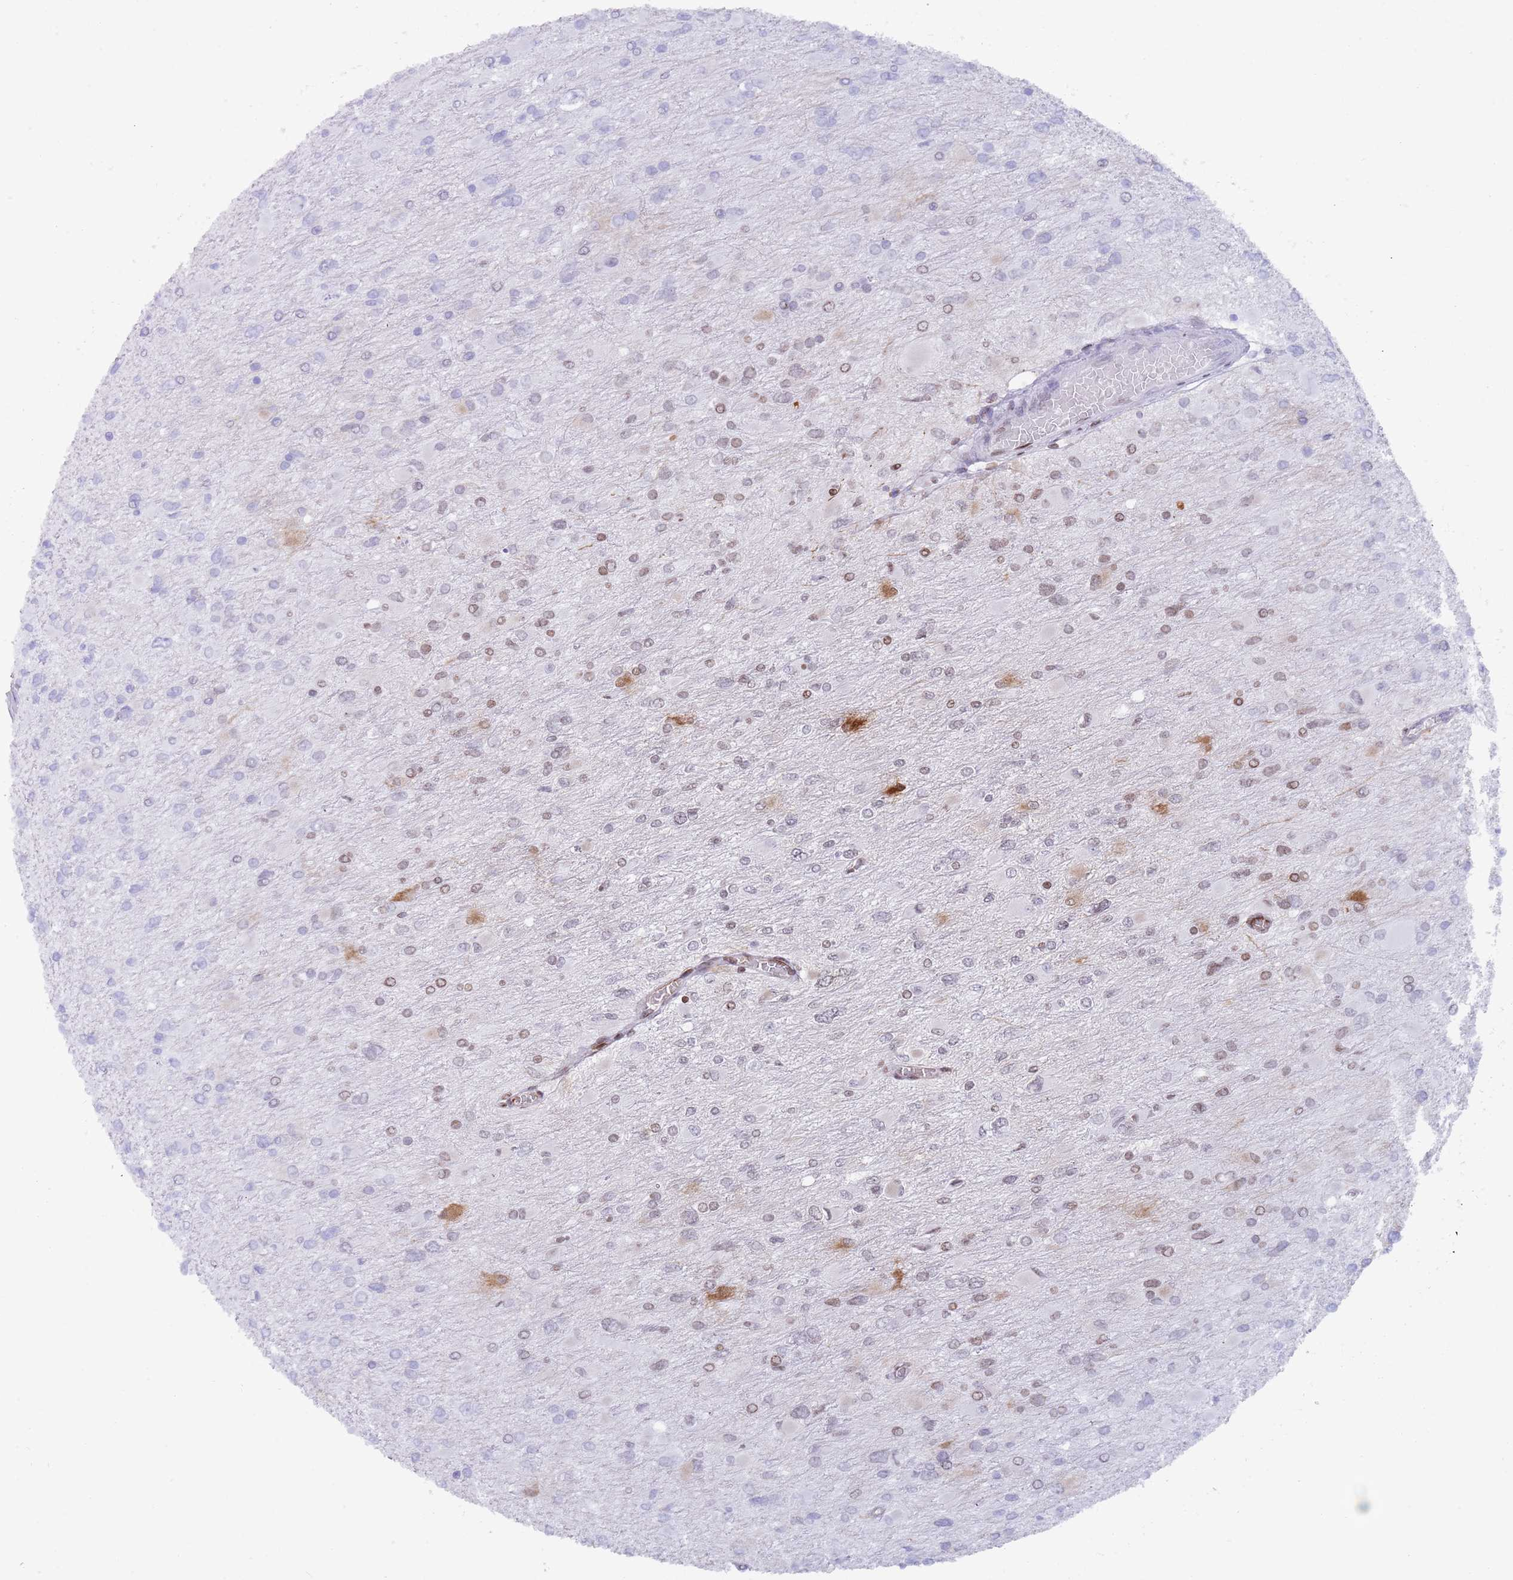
{"staining": {"intensity": "moderate", "quantity": "25%-75%", "location": "nuclear"}, "tissue": "glioma", "cell_type": "Tumor cells", "image_type": "cancer", "snomed": [{"axis": "morphology", "description": "Glioma, malignant, High grade"}, {"axis": "topography", "description": "Cerebral cortex"}], "caption": "Approximately 25%-75% of tumor cells in human malignant high-grade glioma demonstrate moderate nuclear protein expression as visualized by brown immunohistochemical staining.", "gene": "HDAC8", "patient": {"sex": "female", "age": 36}}